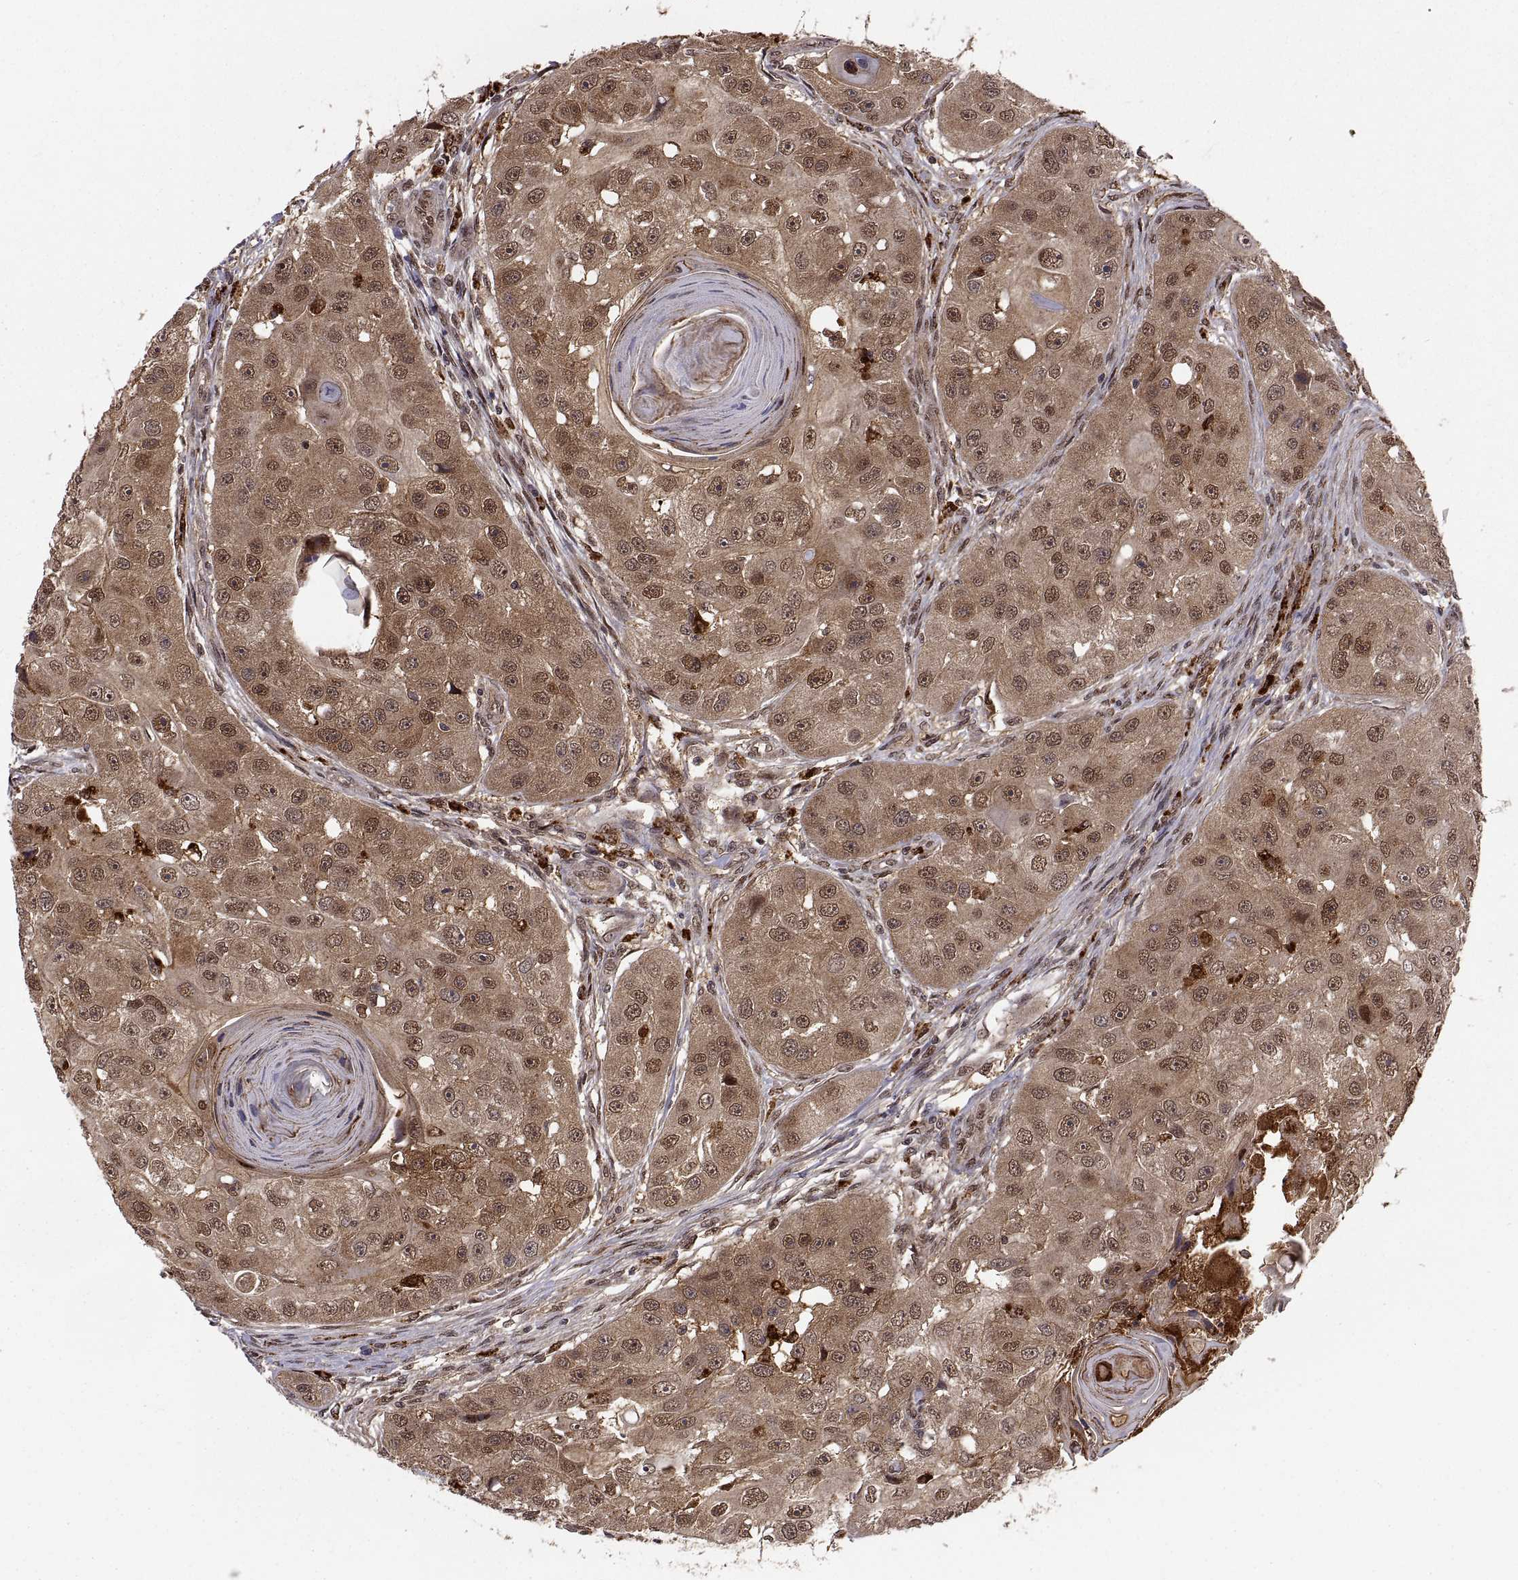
{"staining": {"intensity": "moderate", "quantity": ">75%", "location": "cytoplasmic/membranous,nuclear"}, "tissue": "head and neck cancer", "cell_type": "Tumor cells", "image_type": "cancer", "snomed": [{"axis": "morphology", "description": "Squamous cell carcinoma, NOS"}, {"axis": "topography", "description": "Head-Neck"}], "caption": "Immunohistochemical staining of human head and neck cancer shows medium levels of moderate cytoplasmic/membranous and nuclear positivity in approximately >75% of tumor cells.", "gene": "PSMC2", "patient": {"sex": "male", "age": 51}}